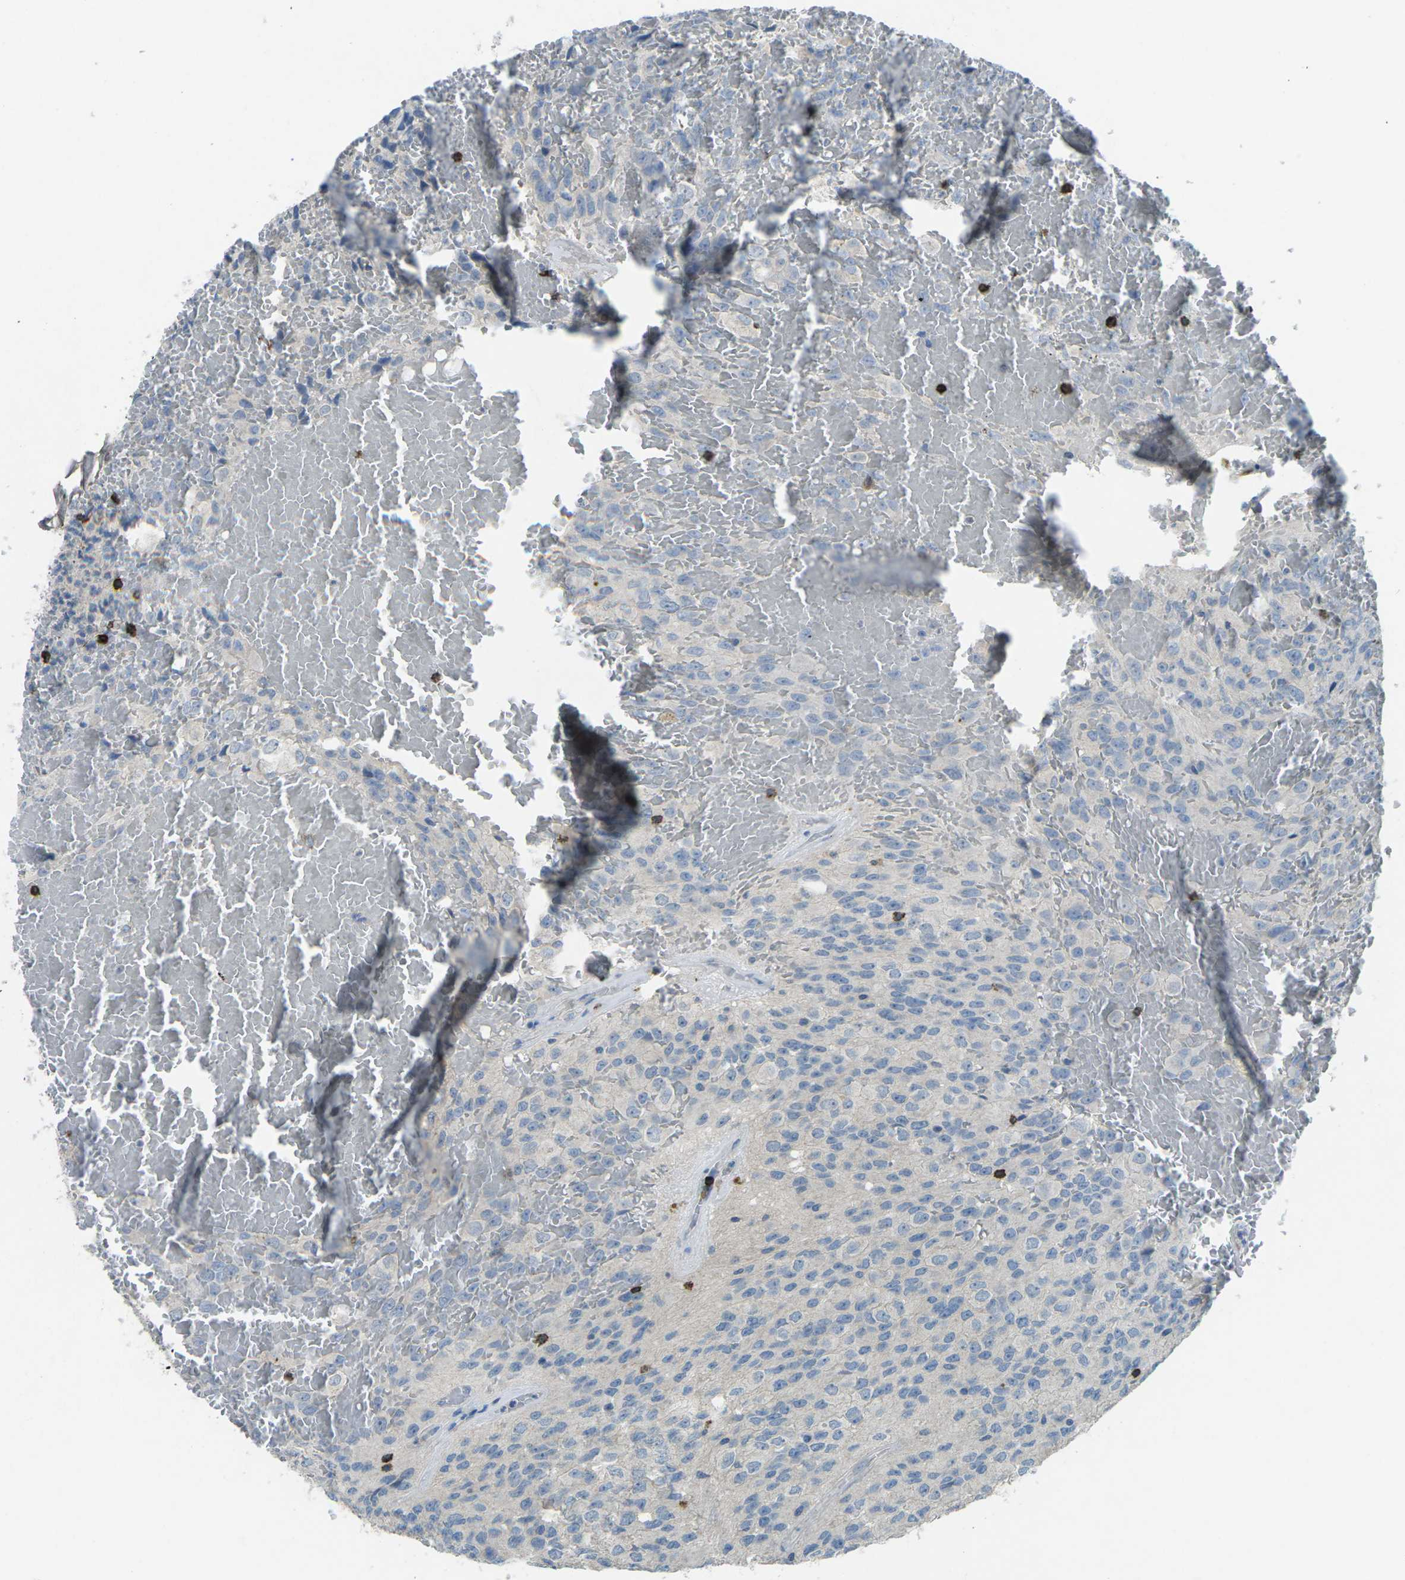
{"staining": {"intensity": "negative", "quantity": "none", "location": "none"}, "tissue": "glioma", "cell_type": "Tumor cells", "image_type": "cancer", "snomed": [{"axis": "morphology", "description": "Glioma, malignant, High grade"}, {"axis": "topography", "description": "Brain"}], "caption": "An IHC image of high-grade glioma (malignant) is shown. There is no staining in tumor cells of high-grade glioma (malignant). (DAB (3,3'-diaminobenzidine) IHC, high magnification).", "gene": "CD19", "patient": {"sex": "male", "age": 32}}